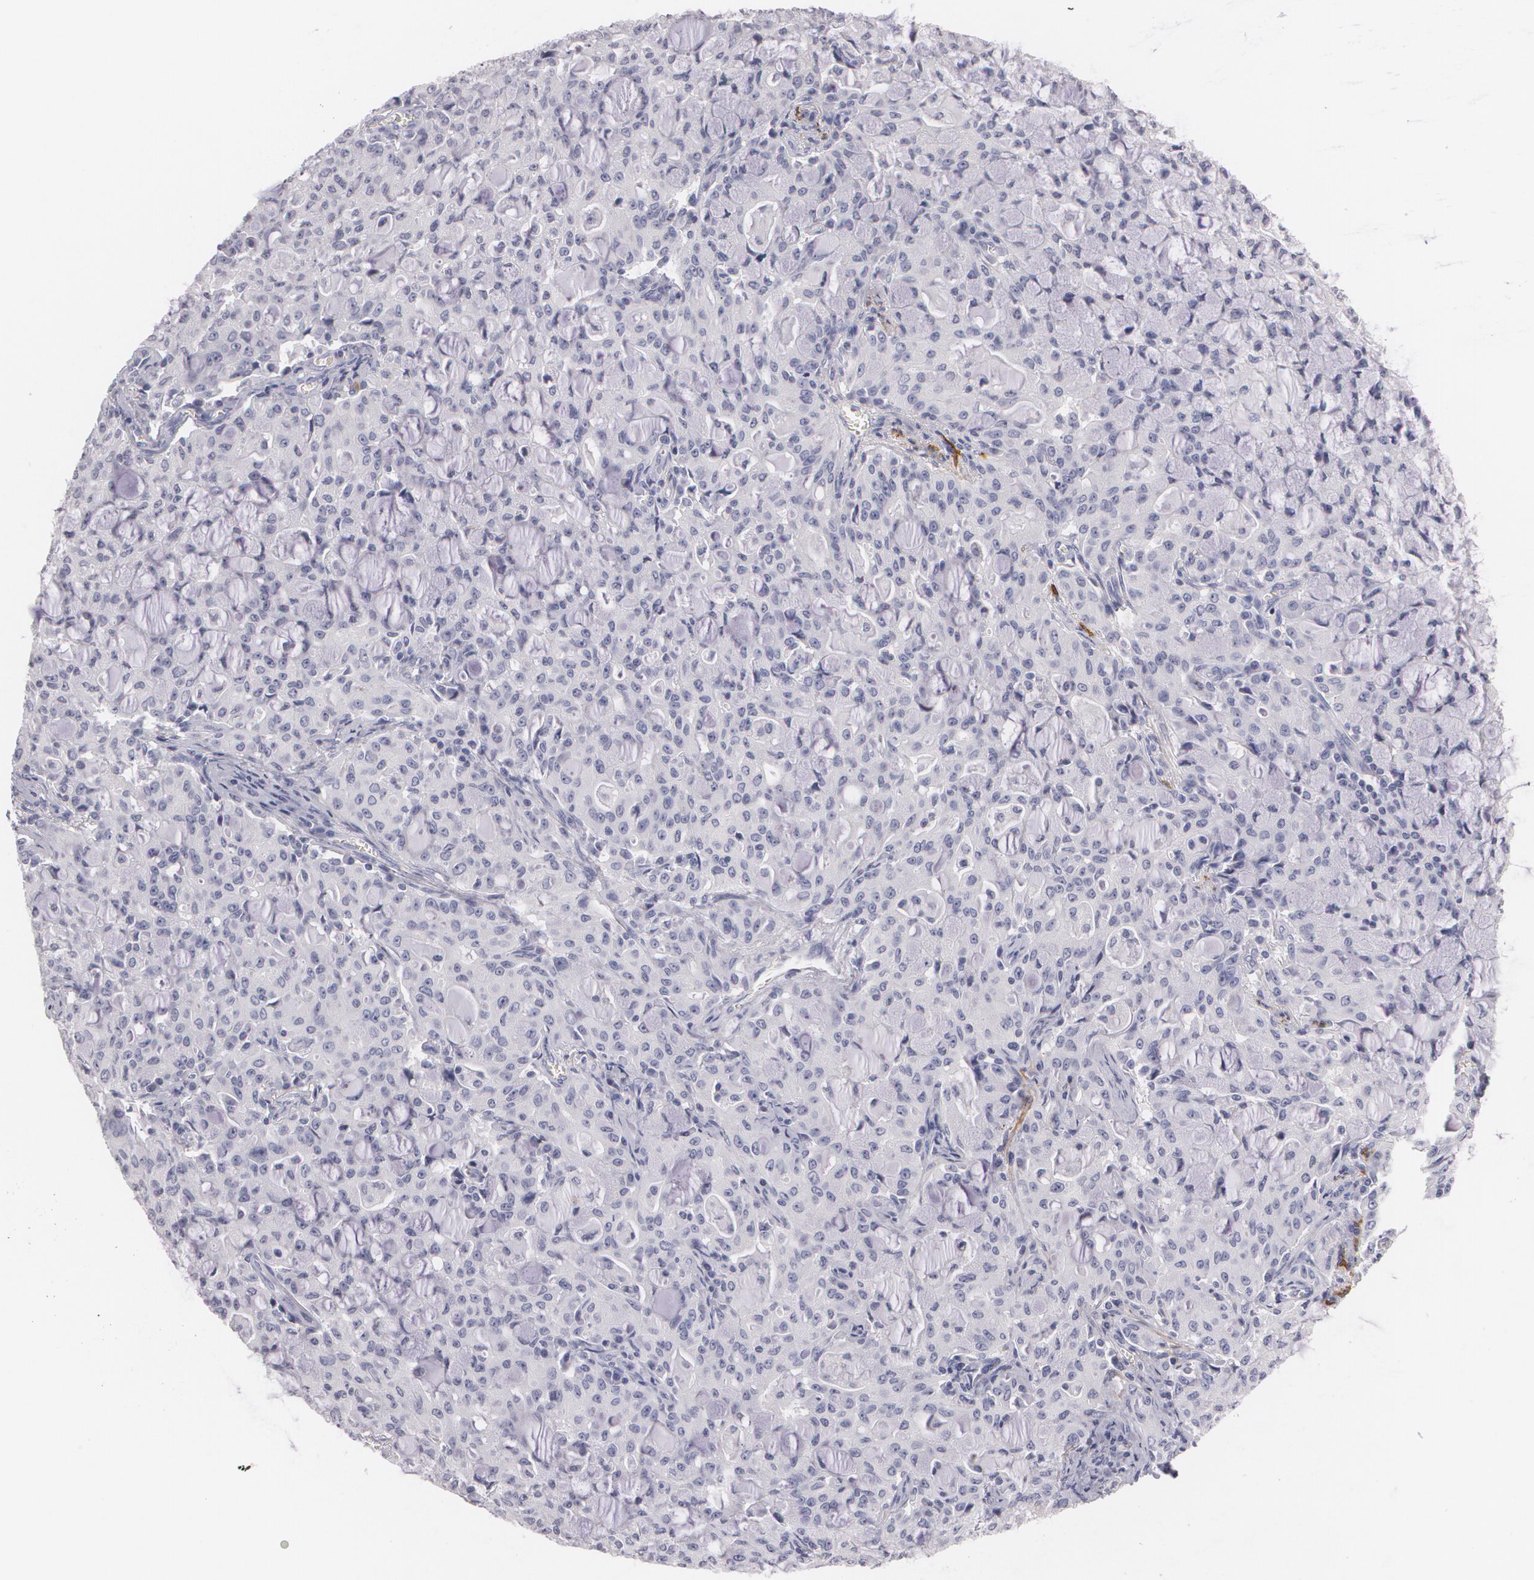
{"staining": {"intensity": "negative", "quantity": "none", "location": "none"}, "tissue": "lung cancer", "cell_type": "Tumor cells", "image_type": "cancer", "snomed": [{"axis": "morphology", "description": "Adenocarcinoma, NOS"}, {"axis": "topography", "description": "Lung"}], "caption": "This is an IHC image of human adenocarcinoma (lung). There is no expression in tumor cells.", "gene": "NGFR", "patient": {"sex": "female", "age": 44}}